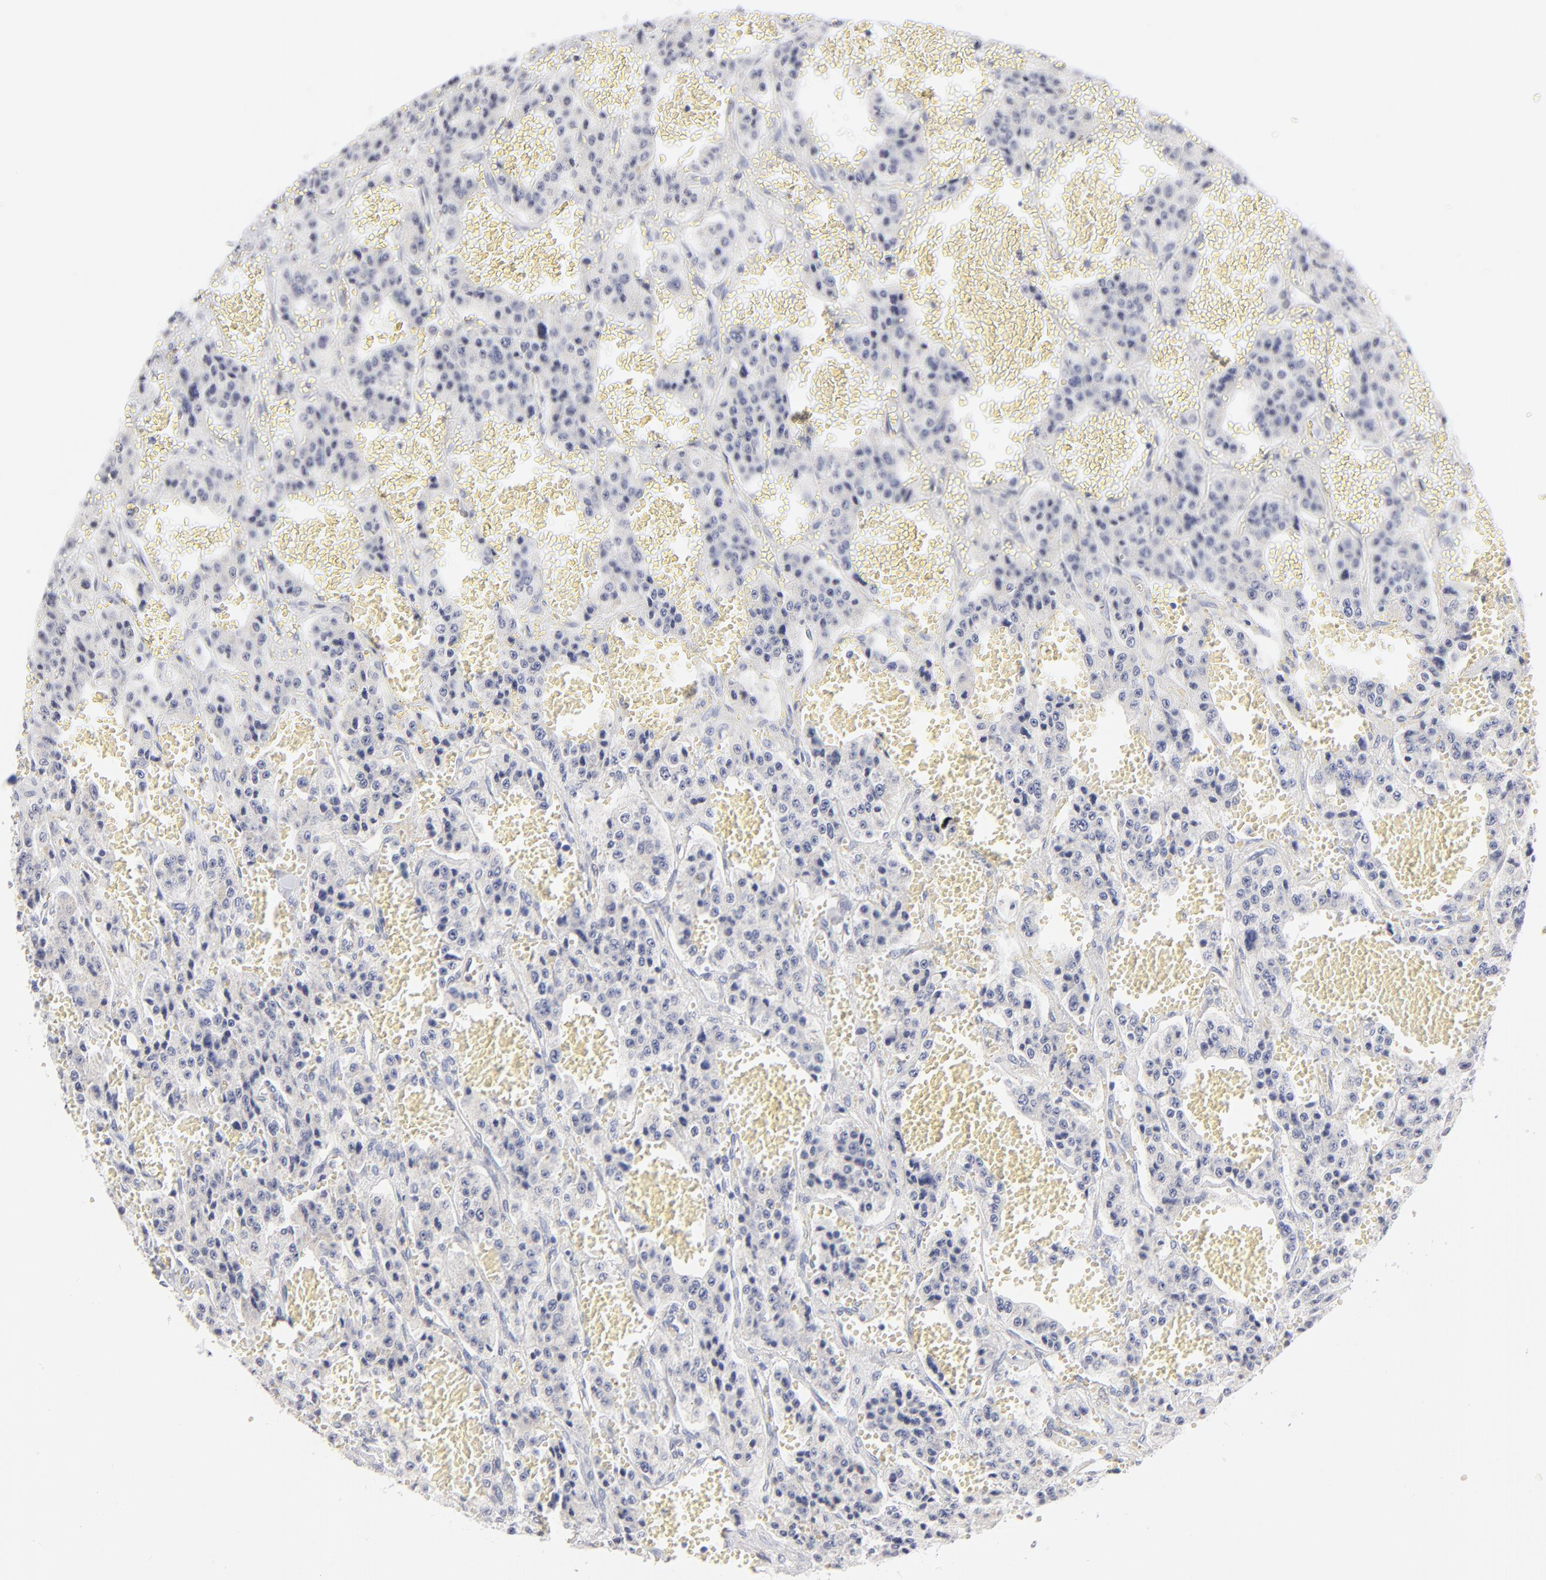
{"staining": {"intensity": "negative", "quantity": "none", "location": "none"}, "tissue": "carcinoid", "cell_type": "Tumor cells", "image_type": "cancer", "snomed": [{"axis": "morphology", "description": "Carcinoid, malignant, NOS"}, {"axis": "topography", "description": "Small intestine"}], "caption": "A high-resolution image shows immunohistochemistry (IHC) staining of malignant carcinoid, which reveals no significant staining in tumor cells.", "gene": "TST", "patient": {"sex": "male", "age": 52}}